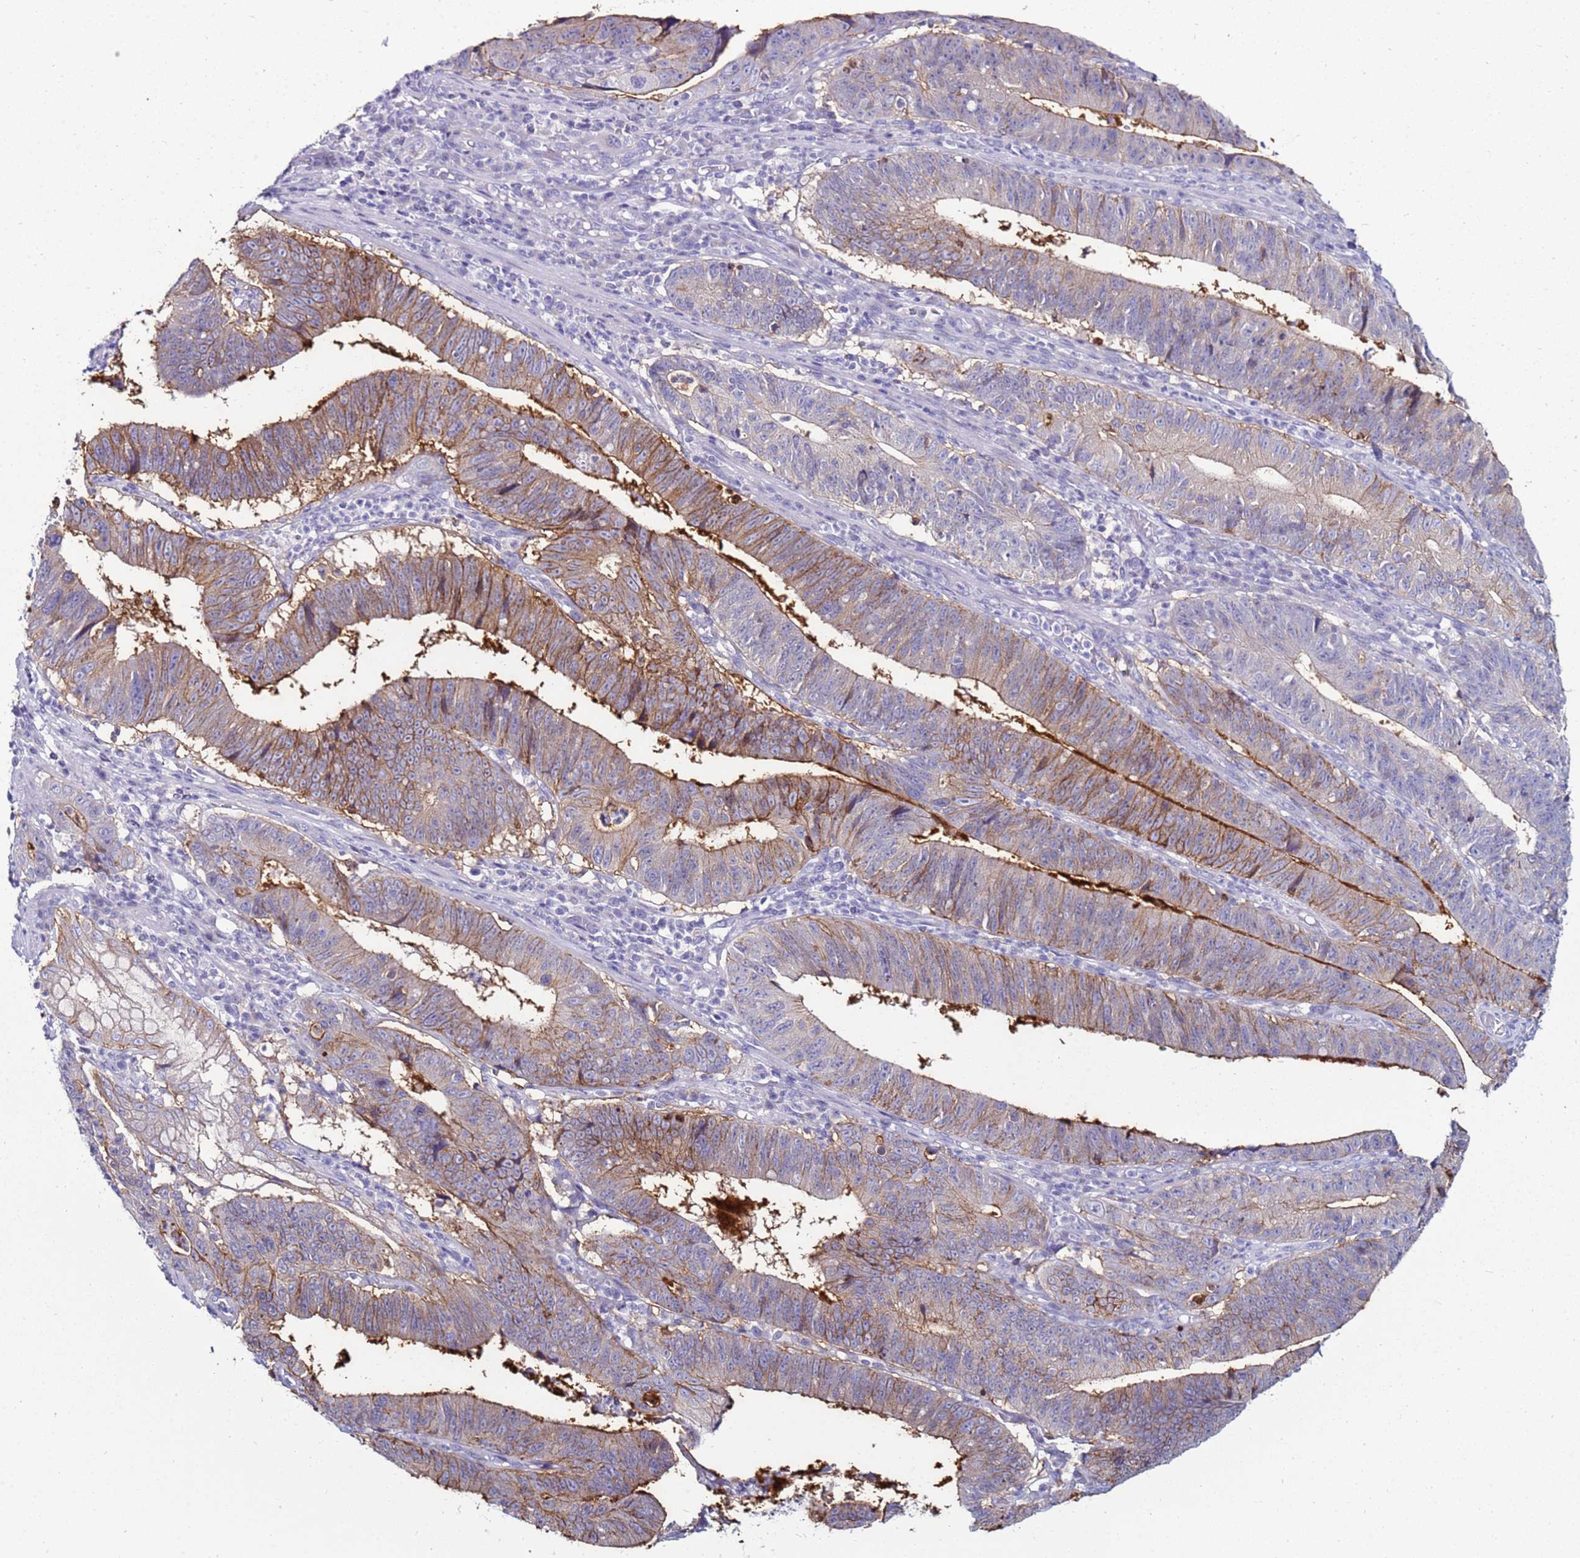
{"staining": {"intensity": "moderate", "quantity": "25%-75%", "location": "cytoplasmic/membranous"}, "tissue": "stomach cancer", "cell_type": "Tumor cells", "image_type": "cancer", "snomed": [{"axis": "morphology", "description": "Adenocarcinoma, NOS"}, {"axis": "topography", "description": "Stomach"}], "caption": "Tumor cells demonstrate medium levels of moderate cytoplasmic/membranous staining in approximately 25%-75% of cells in human stomach cancer.", "gene": "GPN3", "patient": {"sex": "male", "age": 59}}